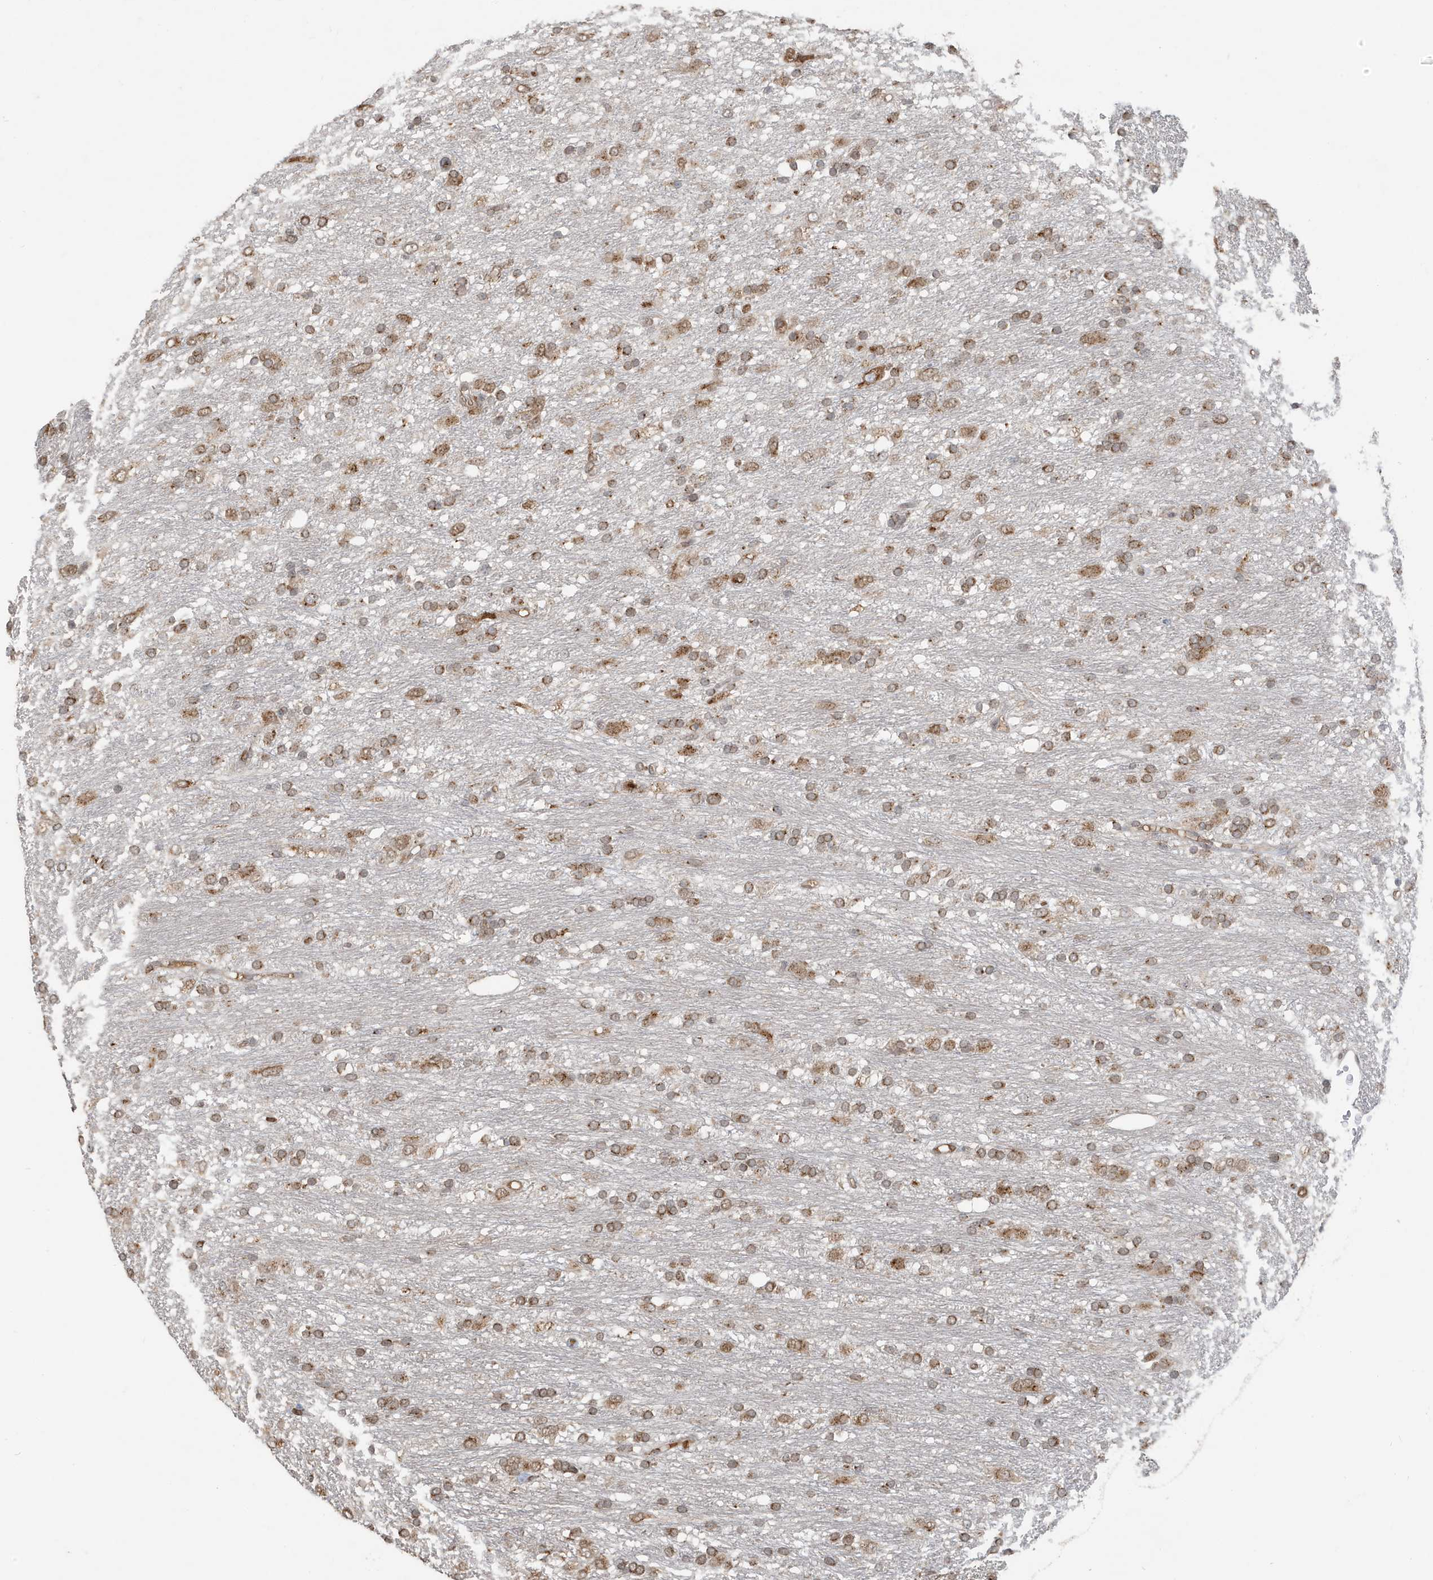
{"staining": {"intensity": "moderate", "quantity": ">75%", "location": "cytoplasmic/membranous"}, "tissue": "glioma", "cell_type": "Tumor cells", "image_type": "cancer", "snomed": [{"axis": "morphology", "description": "Glioma, malignant, Low grade"}, {"axis": "topography", "description": "Brain"}], "caption": "IHC of glioma demonstrates medium levels of moderate cytoplasmic/membranous staining in about >75% of tumor cells. The staining is performed using DAB brown chromogen to label protein expression. The nuclei are counter-stained blue using hematoxylin.", "gene": "RER1", "patient": {"sex": "male", "age": 77}}